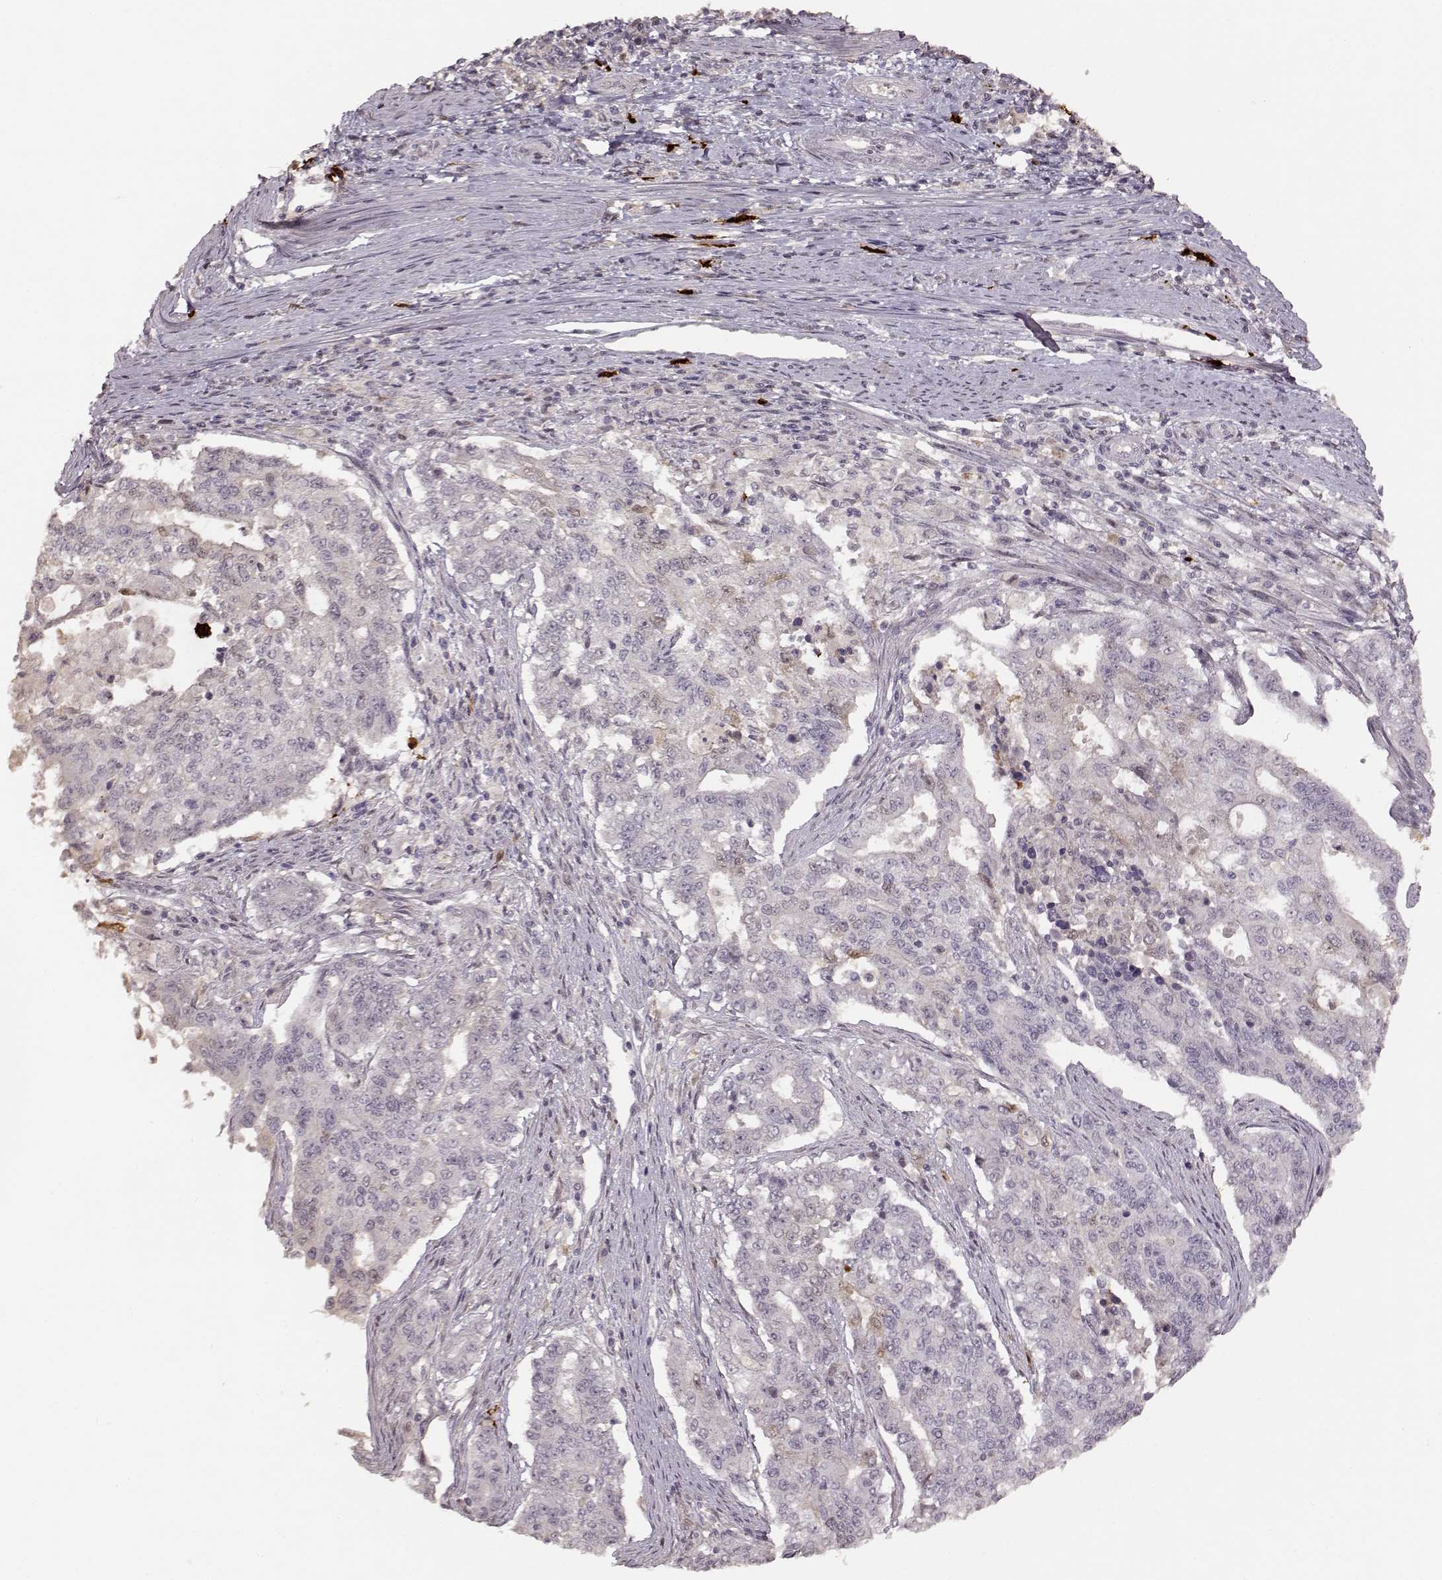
{"staining": {"intensity": "negative", "quantity": "none", "location": "none"}, "tissue": "endometrial cancer", "cell_type": "Tumor cells", "image_type": "cancer", "snomed": [{"axis": "morphology", "description": "Adenocarcinoma, NOS"}, {"axis": "topography", "description": "Uterus"}], "caption": "Immunohistochemistry (IHC) image of endometrial adenocarcinoma stained for a protein (brown), which exhibits no positivity in tumor cells.", "gene": "S100B", "patient": {"sex": "female", "age": 59}}